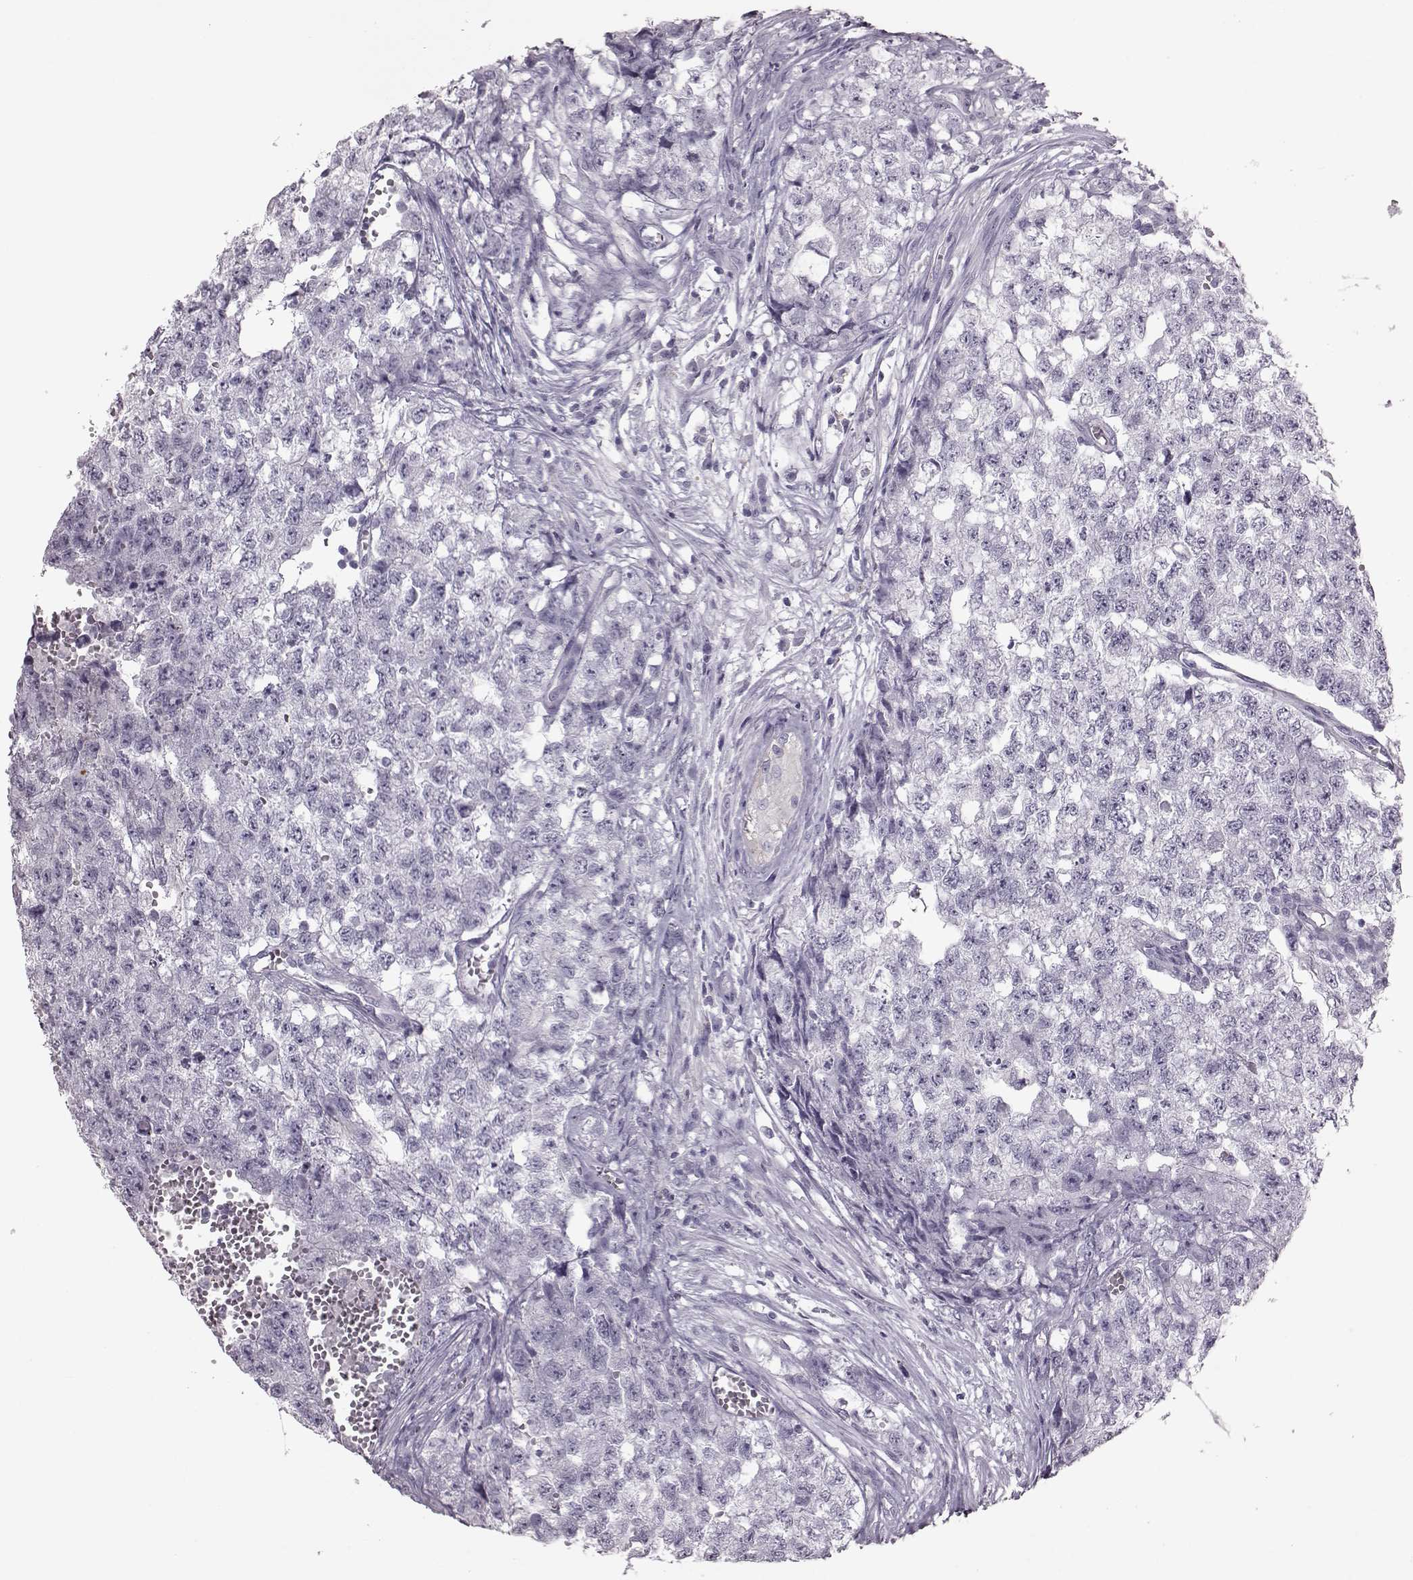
{"staining": {"intensity": "negative", "quantity": "none", "location": "none"}, "tissue": "testis cancer", "cell_type": "Tumor cells", "image_type": "cancer", "snomed": [{"axis": "morphology", "description": "Seminoma, NOS"}, {"axis": "morphology", "description": "Carcinoma, Embryonal, NOS"}, {"axis": "topography", "description": "Testis"}], "caption": "This is an immunohistochemistry image of embryonal carcinoma (testis). There is no positivity in tumor cells.", "gene": "CRYBA2", "patient": {"sex": "male", "age": 22}}